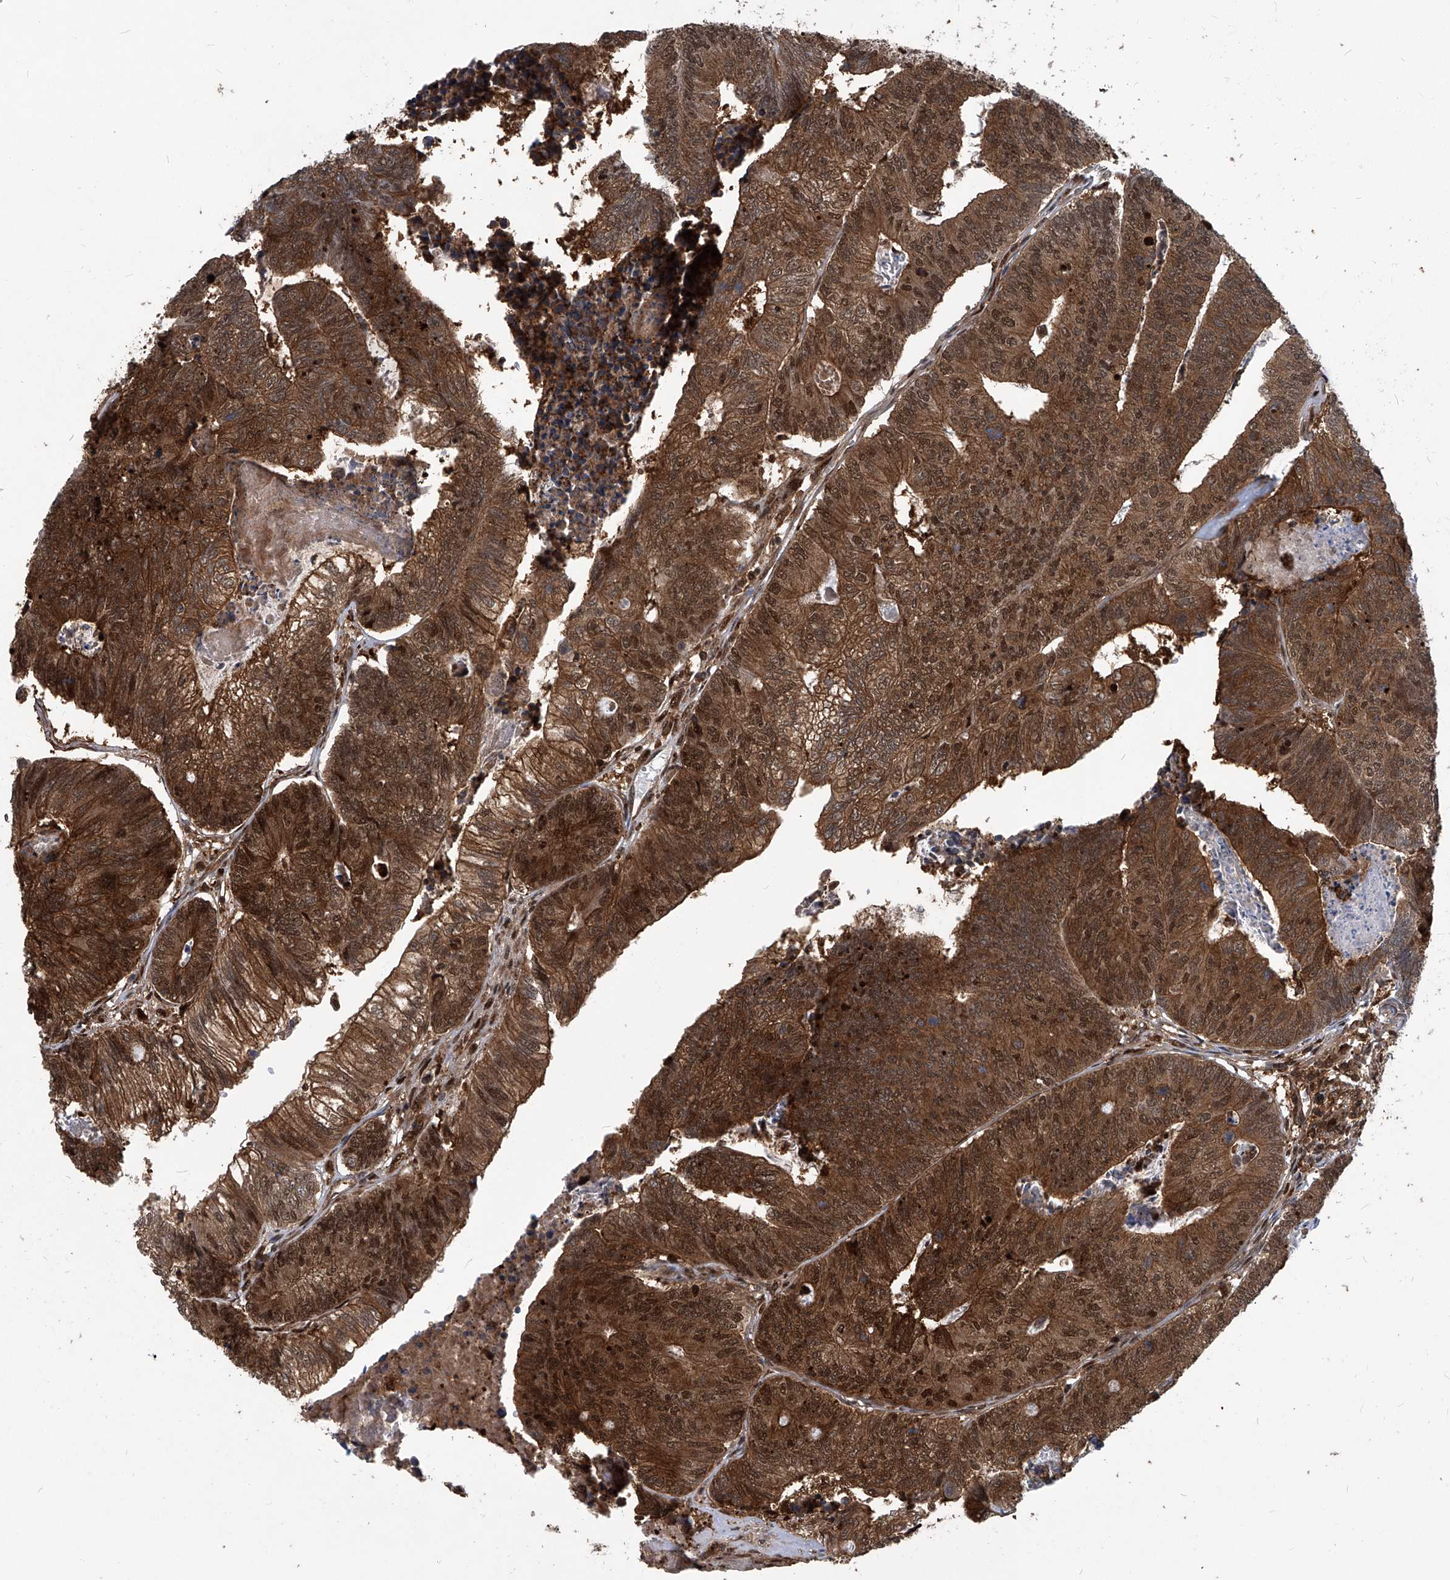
{"staining": {"intensity": "moderate", "quantity": ">75%", "location": "cytoplasmic/membranous,nuclear"}, "tissue": "colorectal cancer", "cell_type": "Tumor cells", "image_type": "cancer", "snomed": [{"axis": "morphology", "description": "Adenocarcinoma, NOS"}, {"axis": "topography", "description": "Colon"}], "caption": "Immunohistochemical staining of human colorectal cancer displays medium levels of moderate cytoplasmic/membranous and nuclear protein staining in about >75% of tumor cells.", "gene": "PSMB1", "patient": {"sex": "female", "age": 67}}